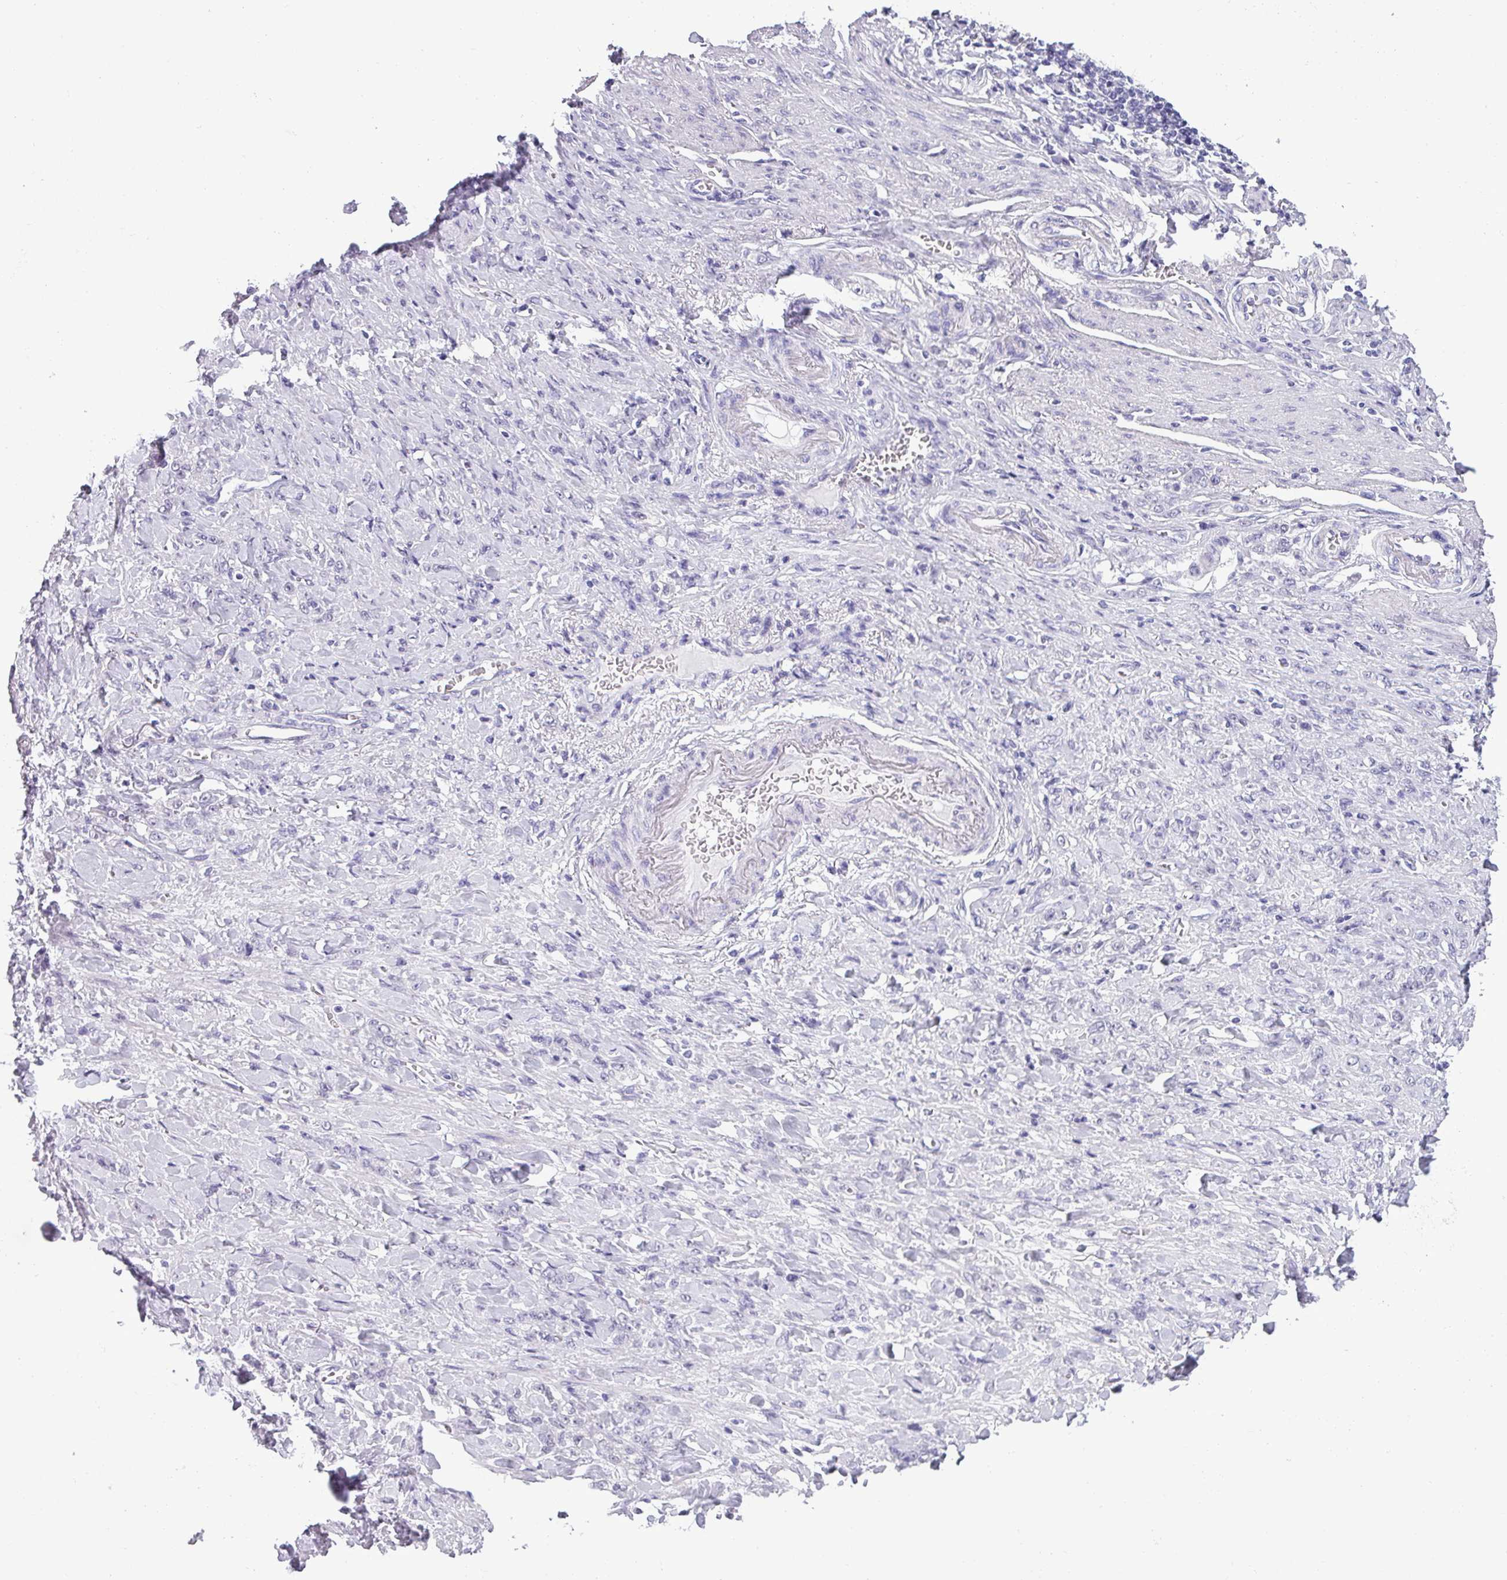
{"staining": {"intensity": "negative", "quantity": "none", "location": "none"}, "tissue": "stomach cancer", "cell_type": "Tumor cells", "image_type": "cancer", "snomed": [{"axis": "morphology", "description": "Normal tissue, NOS"}, {"axis": "morphology", "description": "Adenocarcinoma, NOS"}, {"axis": "topography", "description": "Stomach"}], "caption": "The IHC histopathology image has no significant staining in tumor cells of stomach cancer (adenocarcinoma) tissue. The staining was performed using DAB to visualize the protein expression in brown, while the nuclei were stained in blue with hematoxylin (Magnification: 20x).", "gene": "SRGAP1", "patient": {"sex": "male", "age": 82}}